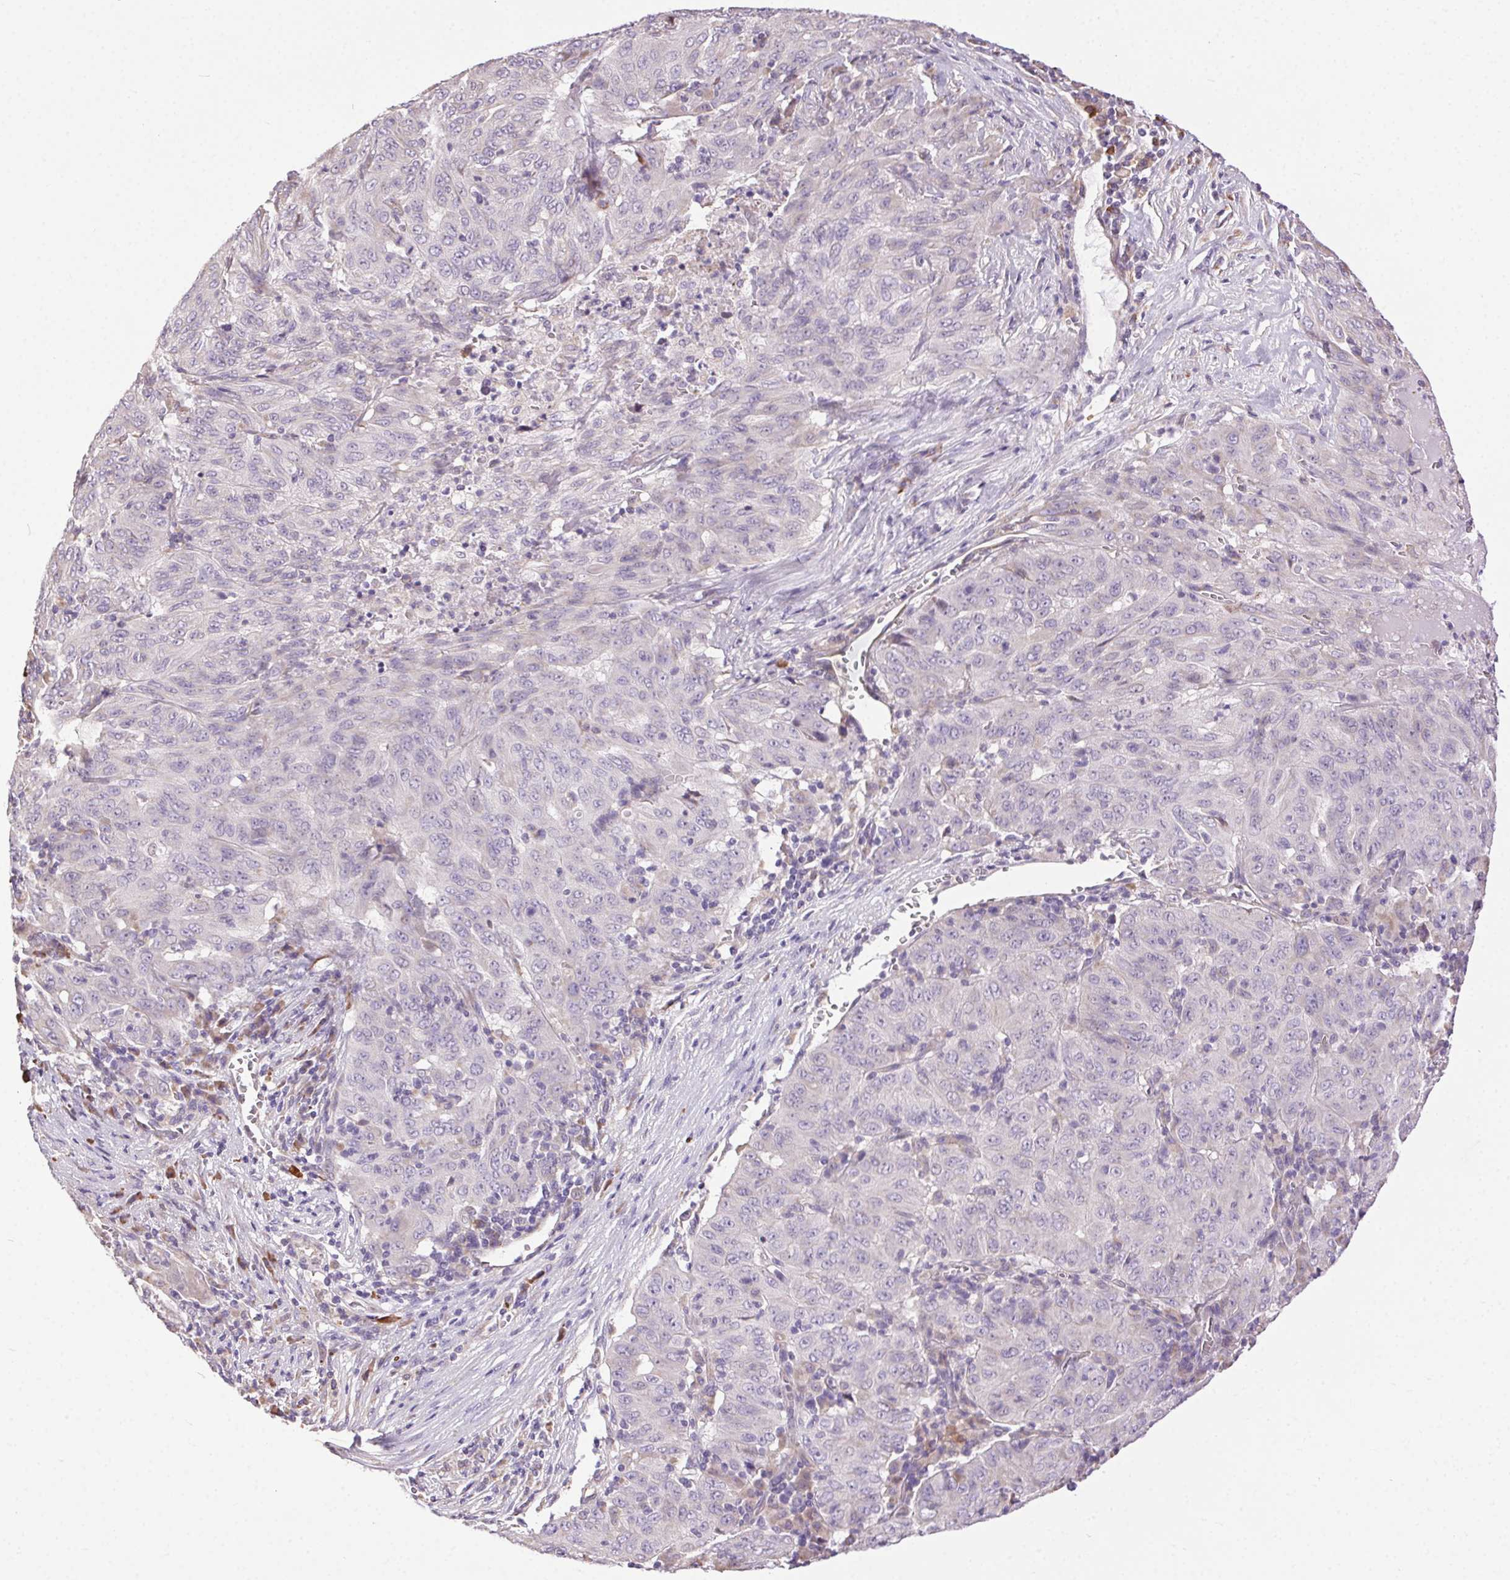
{"staining": {"intensity": "negative", "quantity": "none", "location": "none"}, "tissue": "pancreatic cancer", "cell_type": "Tumor cells", "image_type": "cancer", "snomed": [{"axis": "morphology", "description": "Adenocarcinoma, NOS"}, {"axis": "topography", "description": "Pancreas"}], "caption": "The histopathology image shows no staining of tumor cells in pancreatic adenocarcinoma.", "gene": "SNX31", "patient": {"sex": "male", "age": 63}}